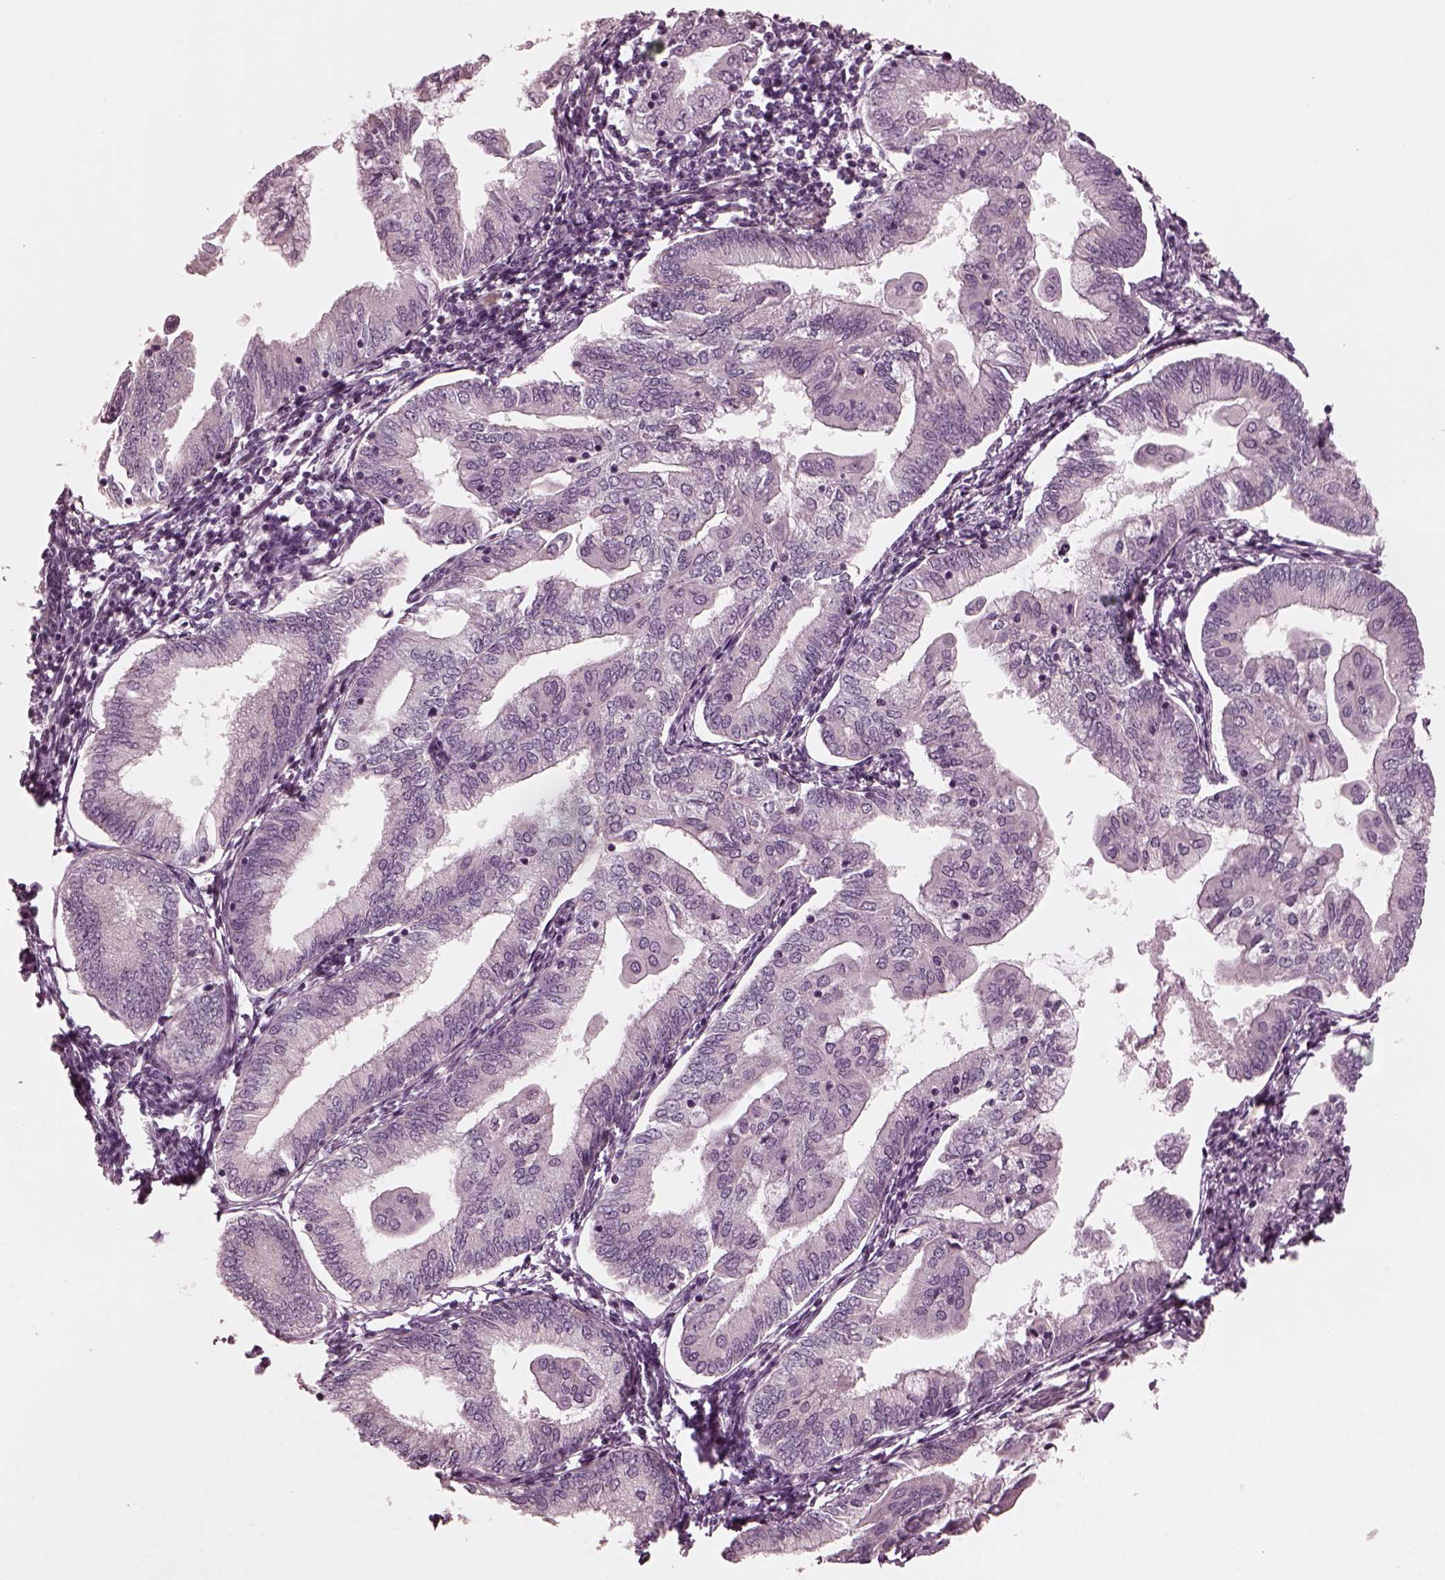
{"staining": {"intensity": "negative", "quantity": "none", "location": "none"}, "tissue": "endometrial cancer", "cell_type": "Tumor cells", "image_type": "cancer", "snomed": [{"axis": "morphology", "description": "Adenocarcinoma, NOS"}, {"axis": "topography", "description": "Endometrium"}], "caption": "Immunohistochemistry (IHC) photomicrograph of neoplastic tissue: human adenocarcinoma (endometrial) stained with DAB displays no significant protein expression in tumor cells.", "gene": "KIF6", "patient": {"sex": "female", "age": 55}}